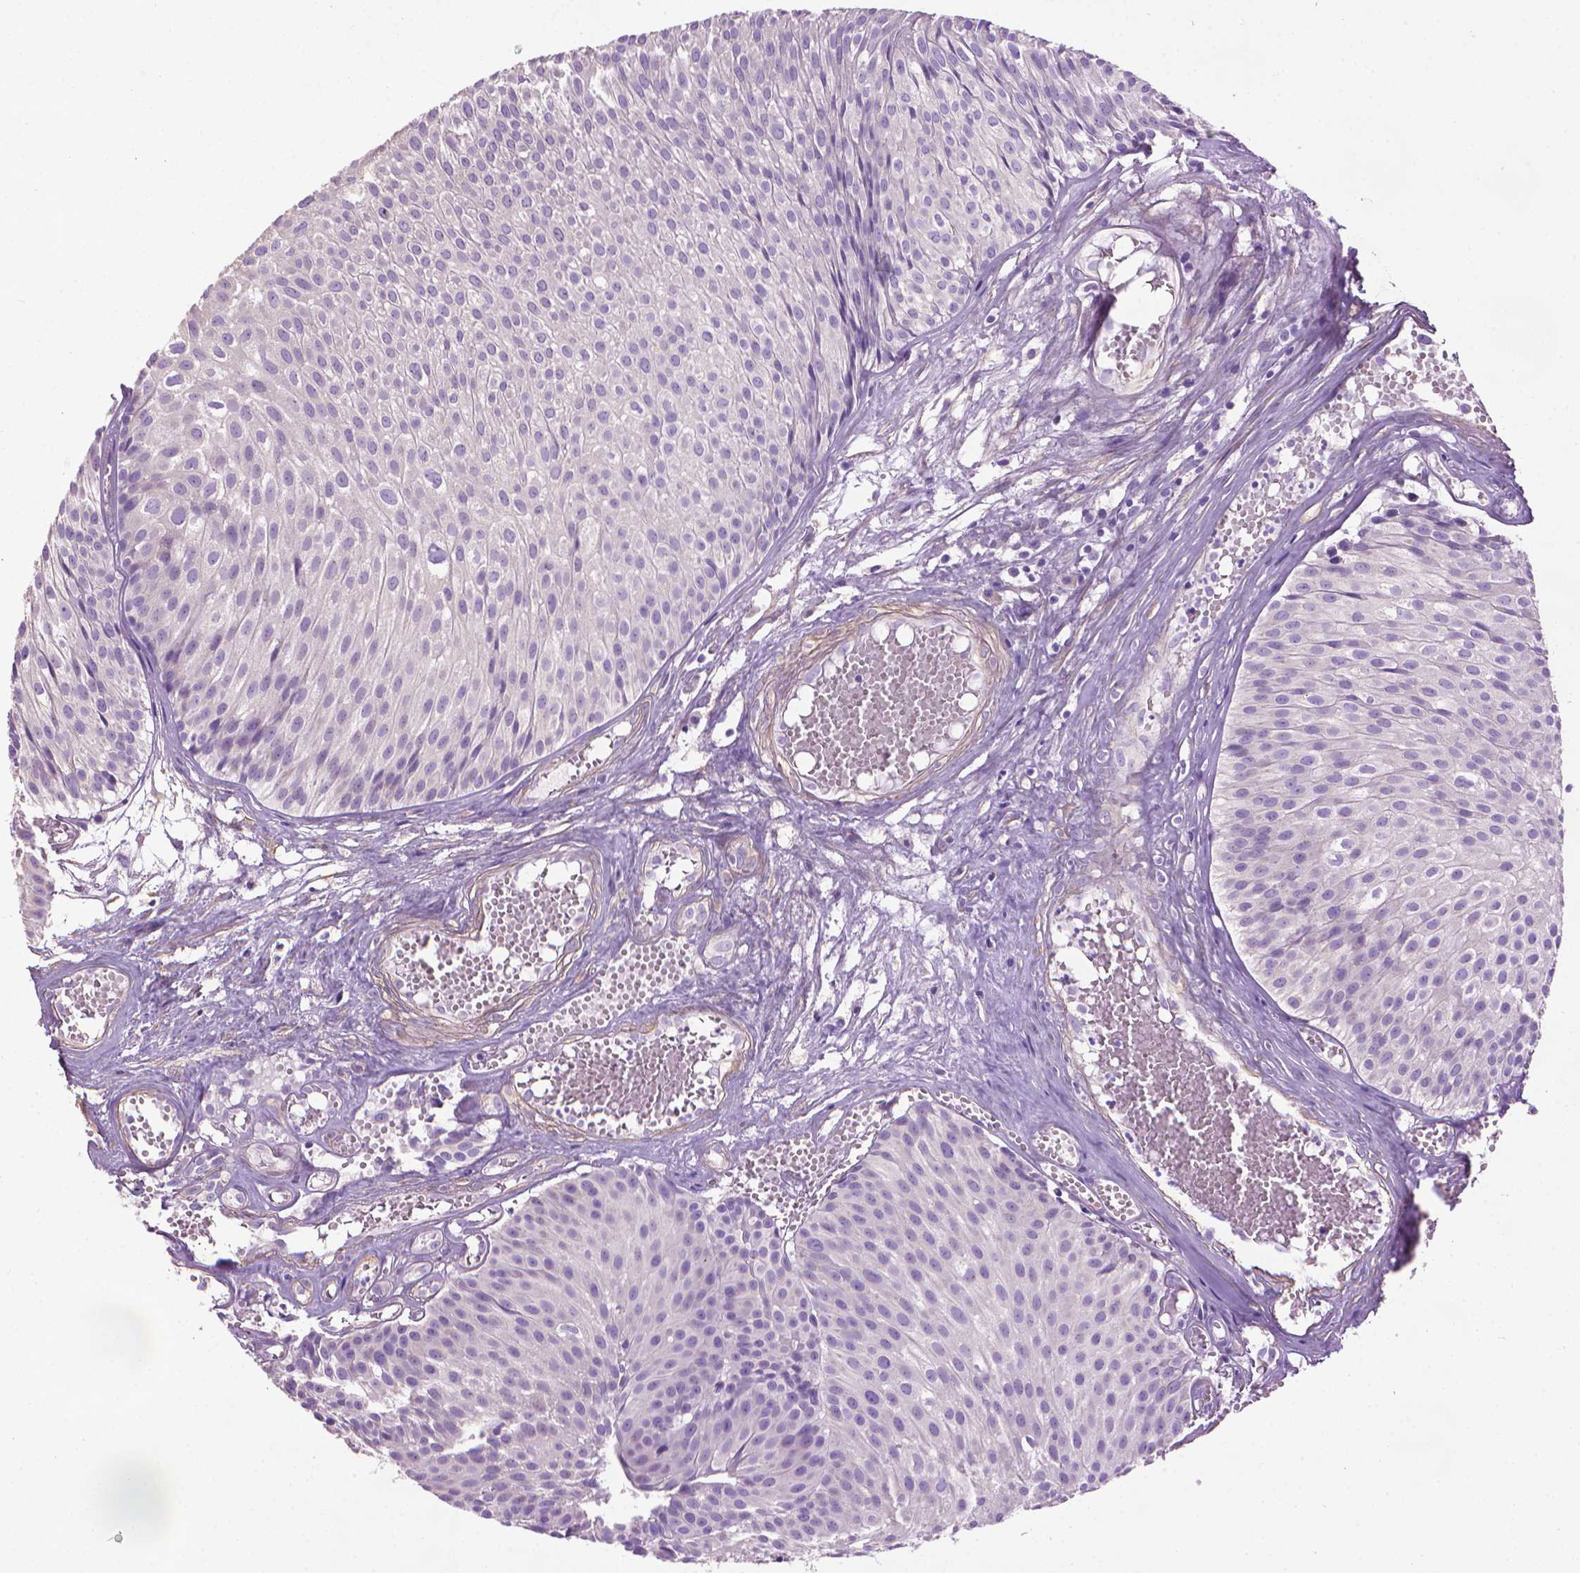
{"staining": {"intensity": "negative", "quantity": "none", "location": "none"}, "tissue": "urothelial cancer", "cell_type": "Tumor cells", "image_type": "cancer", "snomed": [{"axis": "morphology", "description": "Urothelial carcinoma, Low grade"}, {"axis": "topography", "description": "Urinary bladder"}], "caption": "This is a micrograph of immunohistochemistry (IHC) staining of urothelial carcinoma (low-grade), which shows no expression in tumor cells.", "gene": "AQP10", "patient": {"sex": "male", "age": 63}}